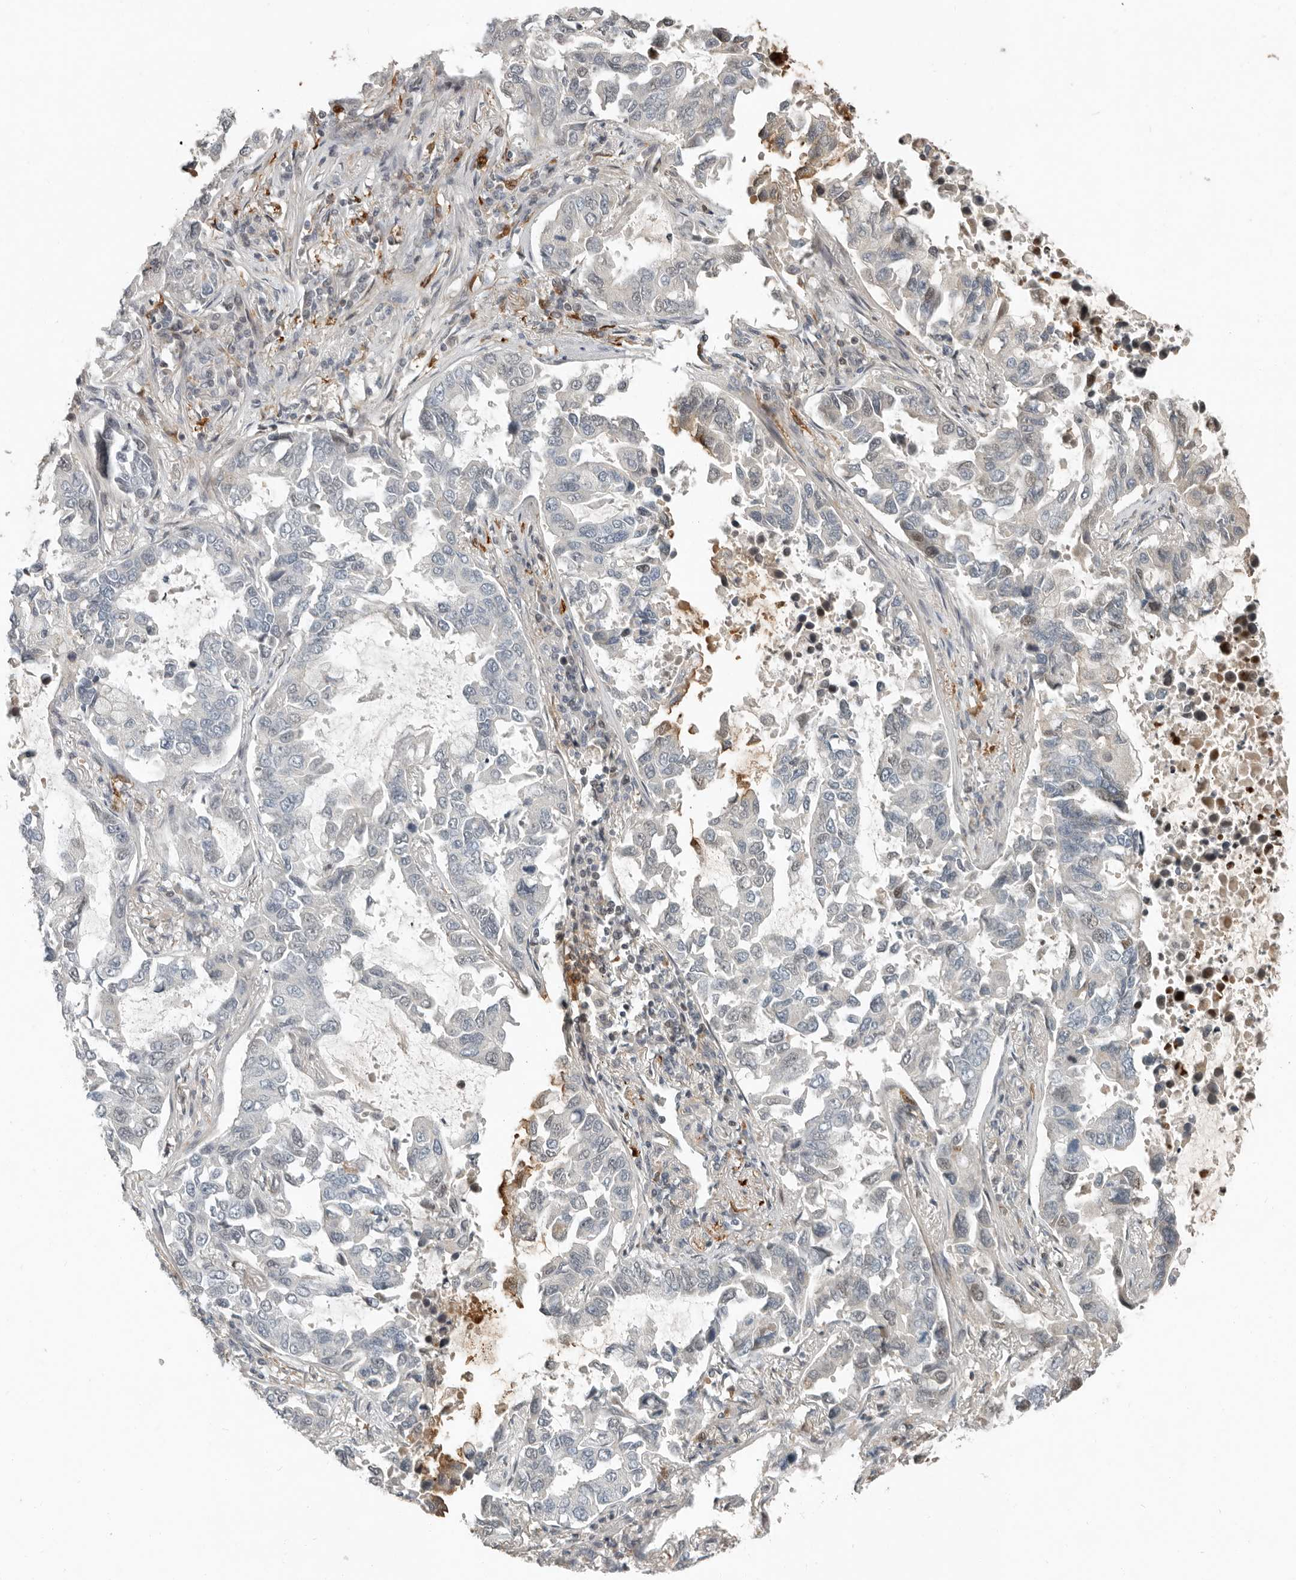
{"staining": {"intensity": "weak", "quantity": "<25%", "location": "cytoplasmic/membranous,nuclear"}, "tissue": "lung cancer", "cell_type": "Tumor cells", "image_type": "cancer", "snomed": [{"axis": "morphology", "description": "Adenocarcinoma, NOS"}, {"axis": "topography", "description": "Lung"}], "caption": "DAB immunohistochemical staining of human lung cancer (adenocarcinoma) shows no significant expression in tumor cells.", "gene": "KLHL38", "patient": {"sex": "male", "age": 64}}